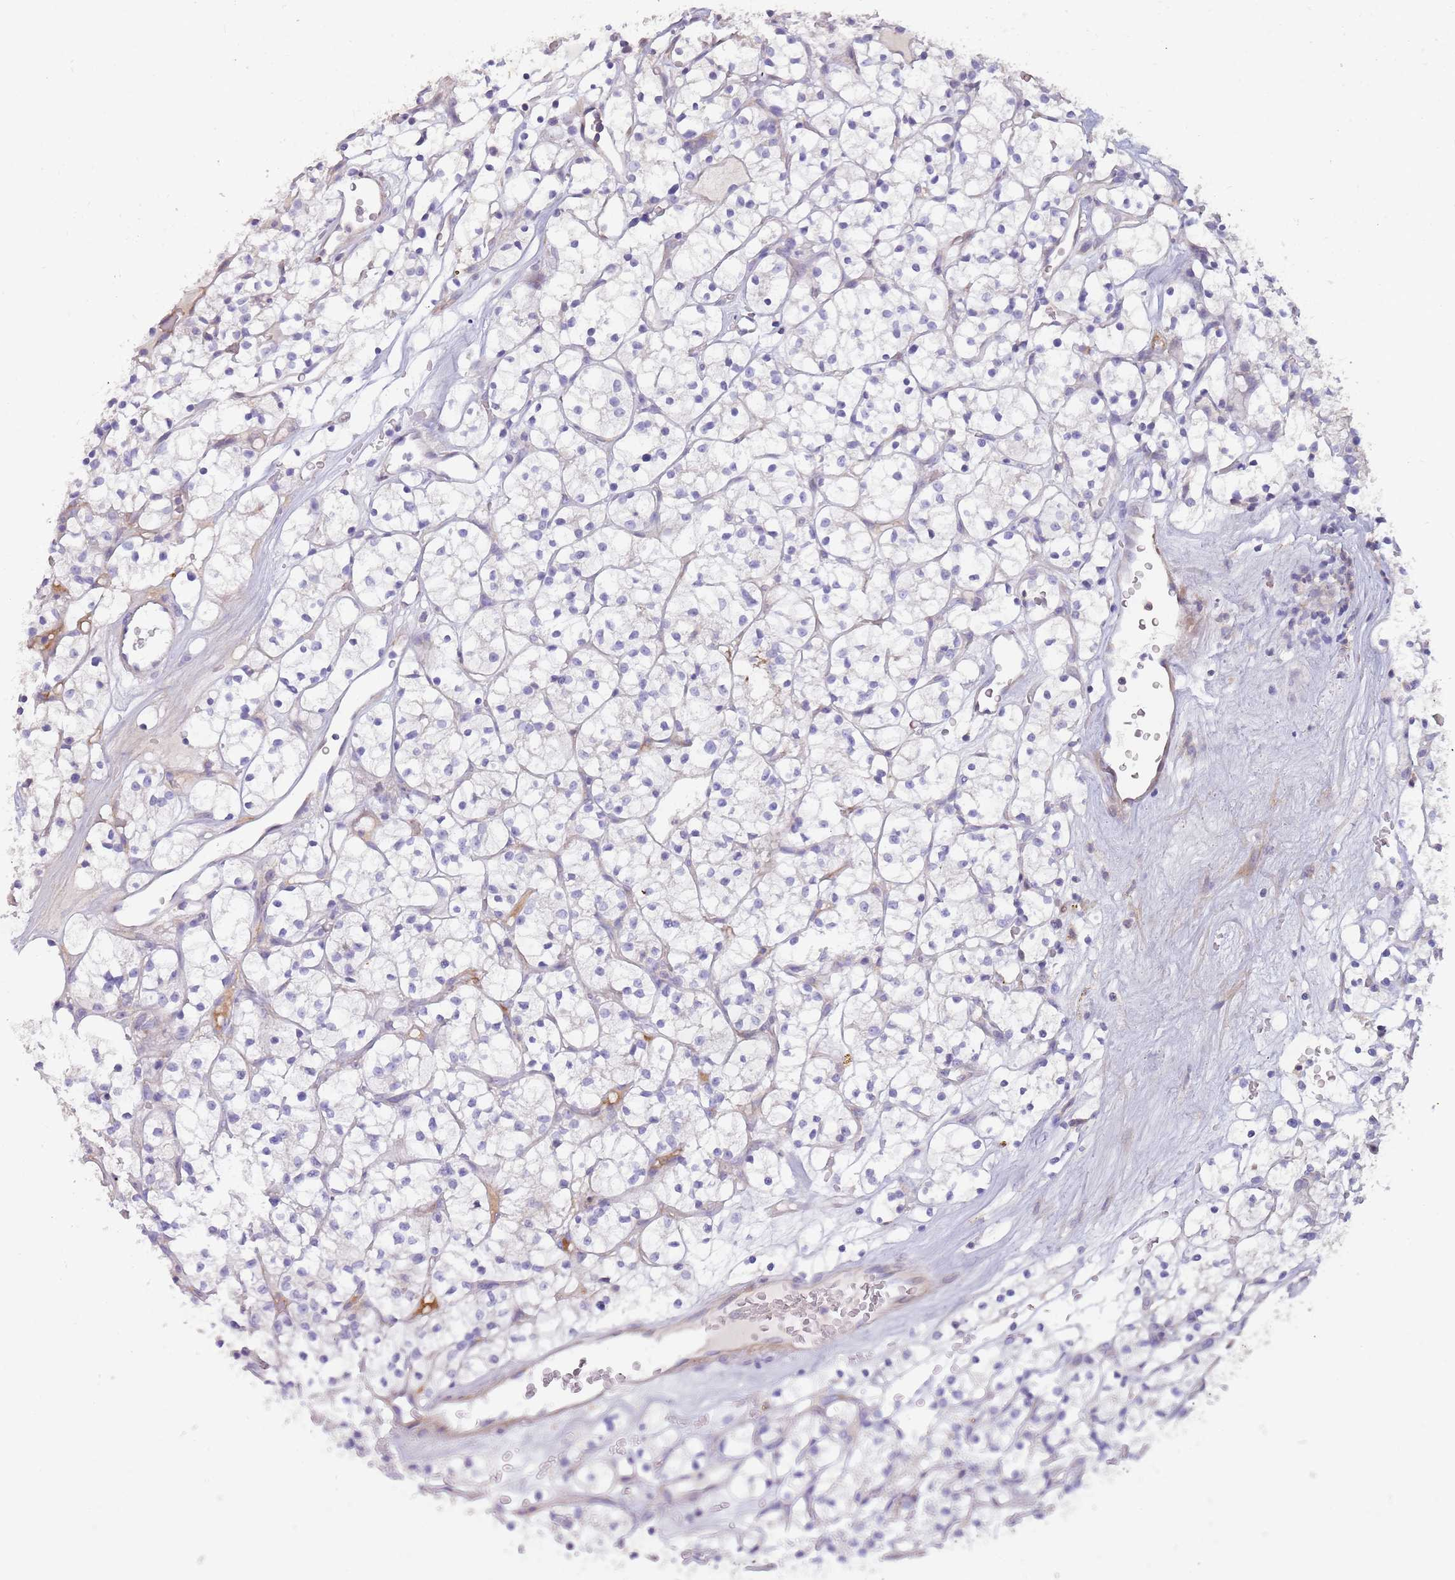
{"staining": {"intensity": "negative", "quantity": "none", "location": "none"}, "tissue": "renal cancer", "cell_type": "Tumor cells", "image_type": "cancer", "snomed": [{"axis": "morphology", "description": "Adenocarcinoma, NOS"}, {"axis": "topography", "description": "Kidney"}], "caption": "Renal cancer (adenocarcinoma) was stained to show a protein in brown. There is no significant staining in tumor cells.", "gene": "SUSD1", "patient": {"sex": "female", "age": 64}}